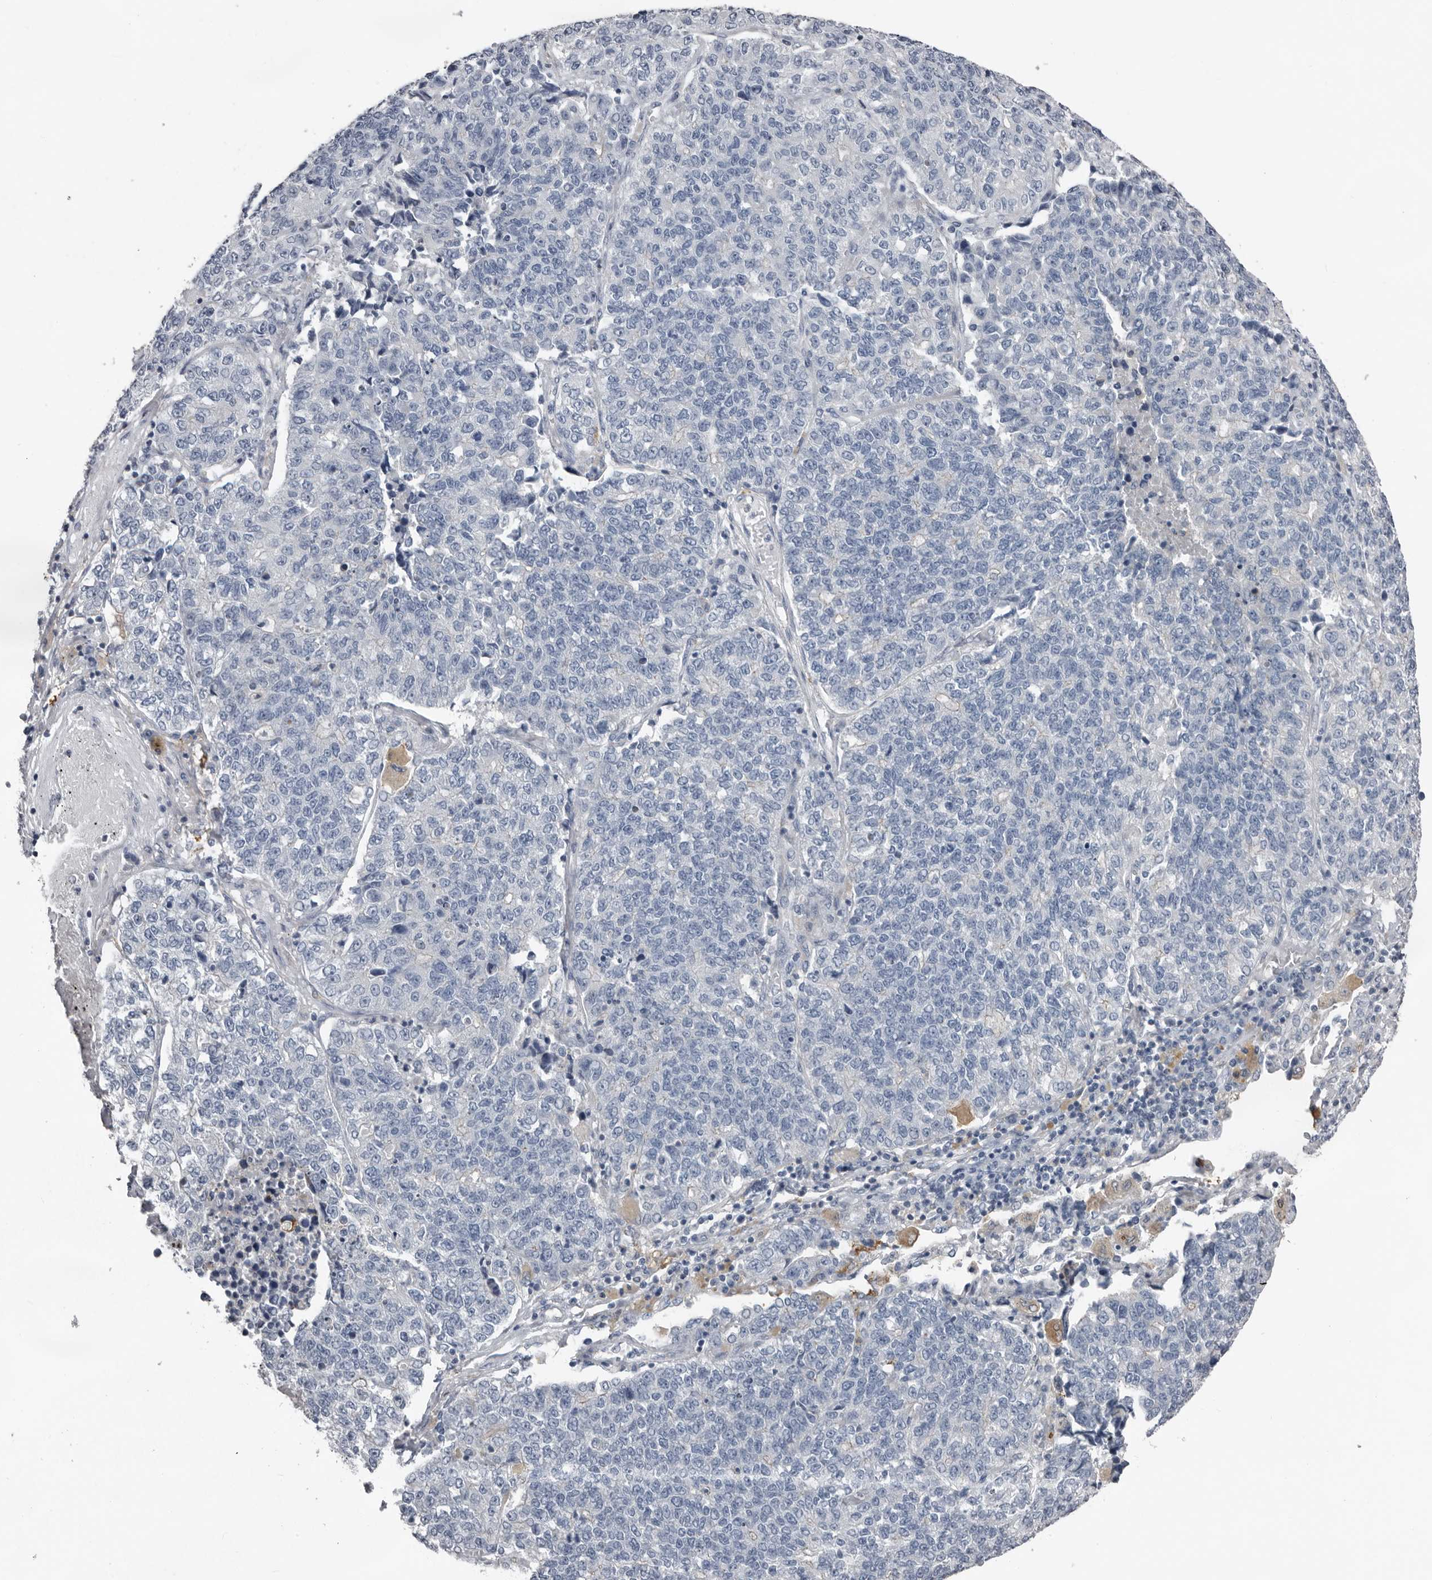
{"staining": {"intensity": "negative", "quantity": "none", "location": "none"}, "tissue": "lung cancer", "cell_type": "Tumor cells", "image_type": "cancer", "snomed": [{"axis": "morphology", "description": "Adenocarcinoma, NOS"}, {"axis": "topography", "description": "Lung"}], "caption": "Tumor cells show no significant staining in adenocarcinoma (lung).", "gene": "FABP7", "patient": {"sex": "male", "age": 49}}